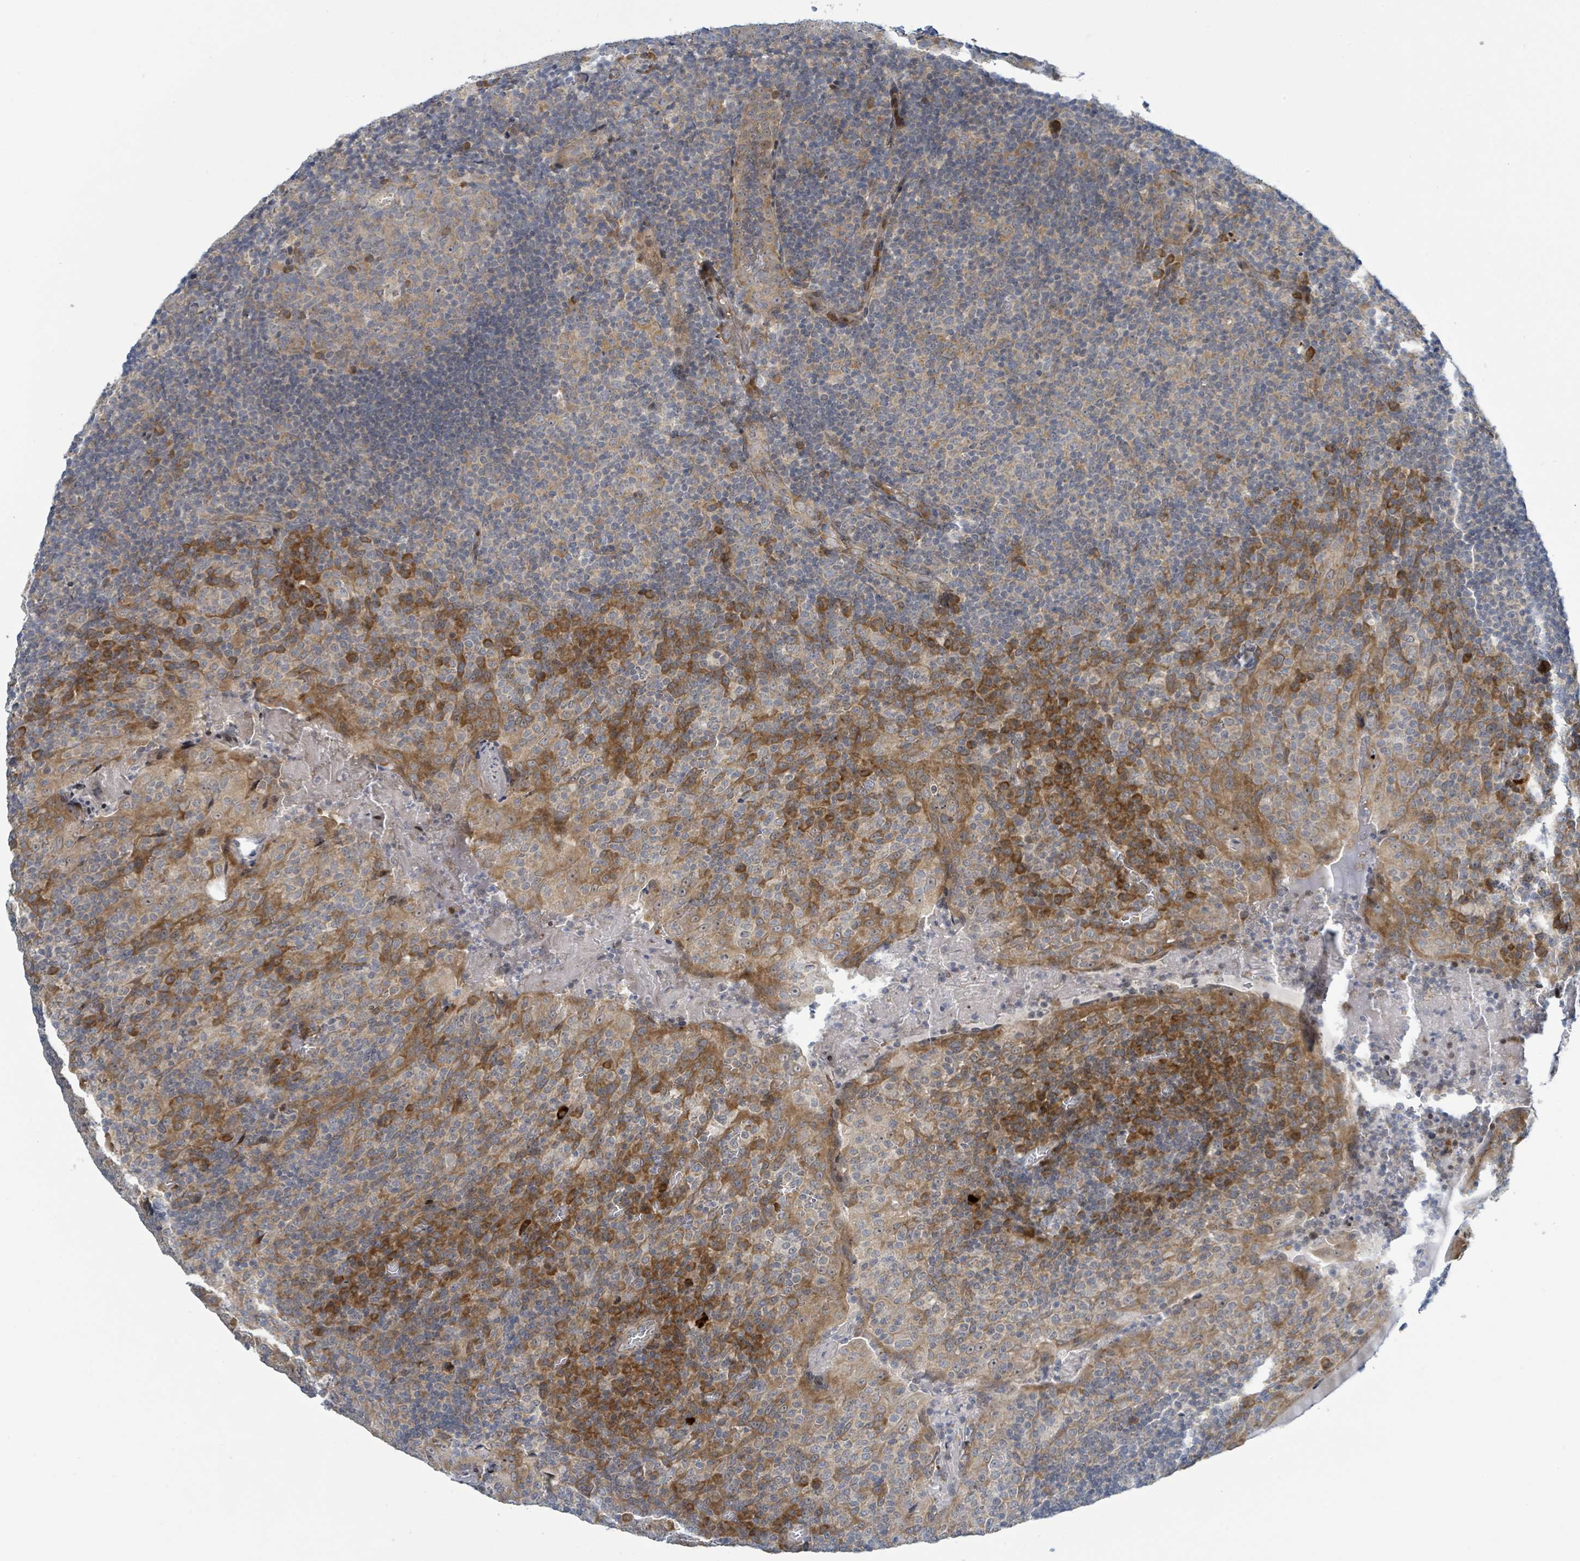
{"staining": {"intensity": "weak", "quantity": "<25%", "location": "cytoplasmic/membranous"}, "tissue": "tonsil", "cell_type": "Germinal center cells", "image_type": "normal", "snomed": [{"axis": "morphology", "description": "Normal tissue, NOS"}, {"axis": "topography", "description": "Tonsil"}], "caption": "Immunohistochemistry (IHC) histopathology image of unremarkable tonsil: tonsil stained with DAB exhibits no significant protein staining in germinal center cells.", "gene": "RPL32", "patient": {"sex": "male", "age": 17}}